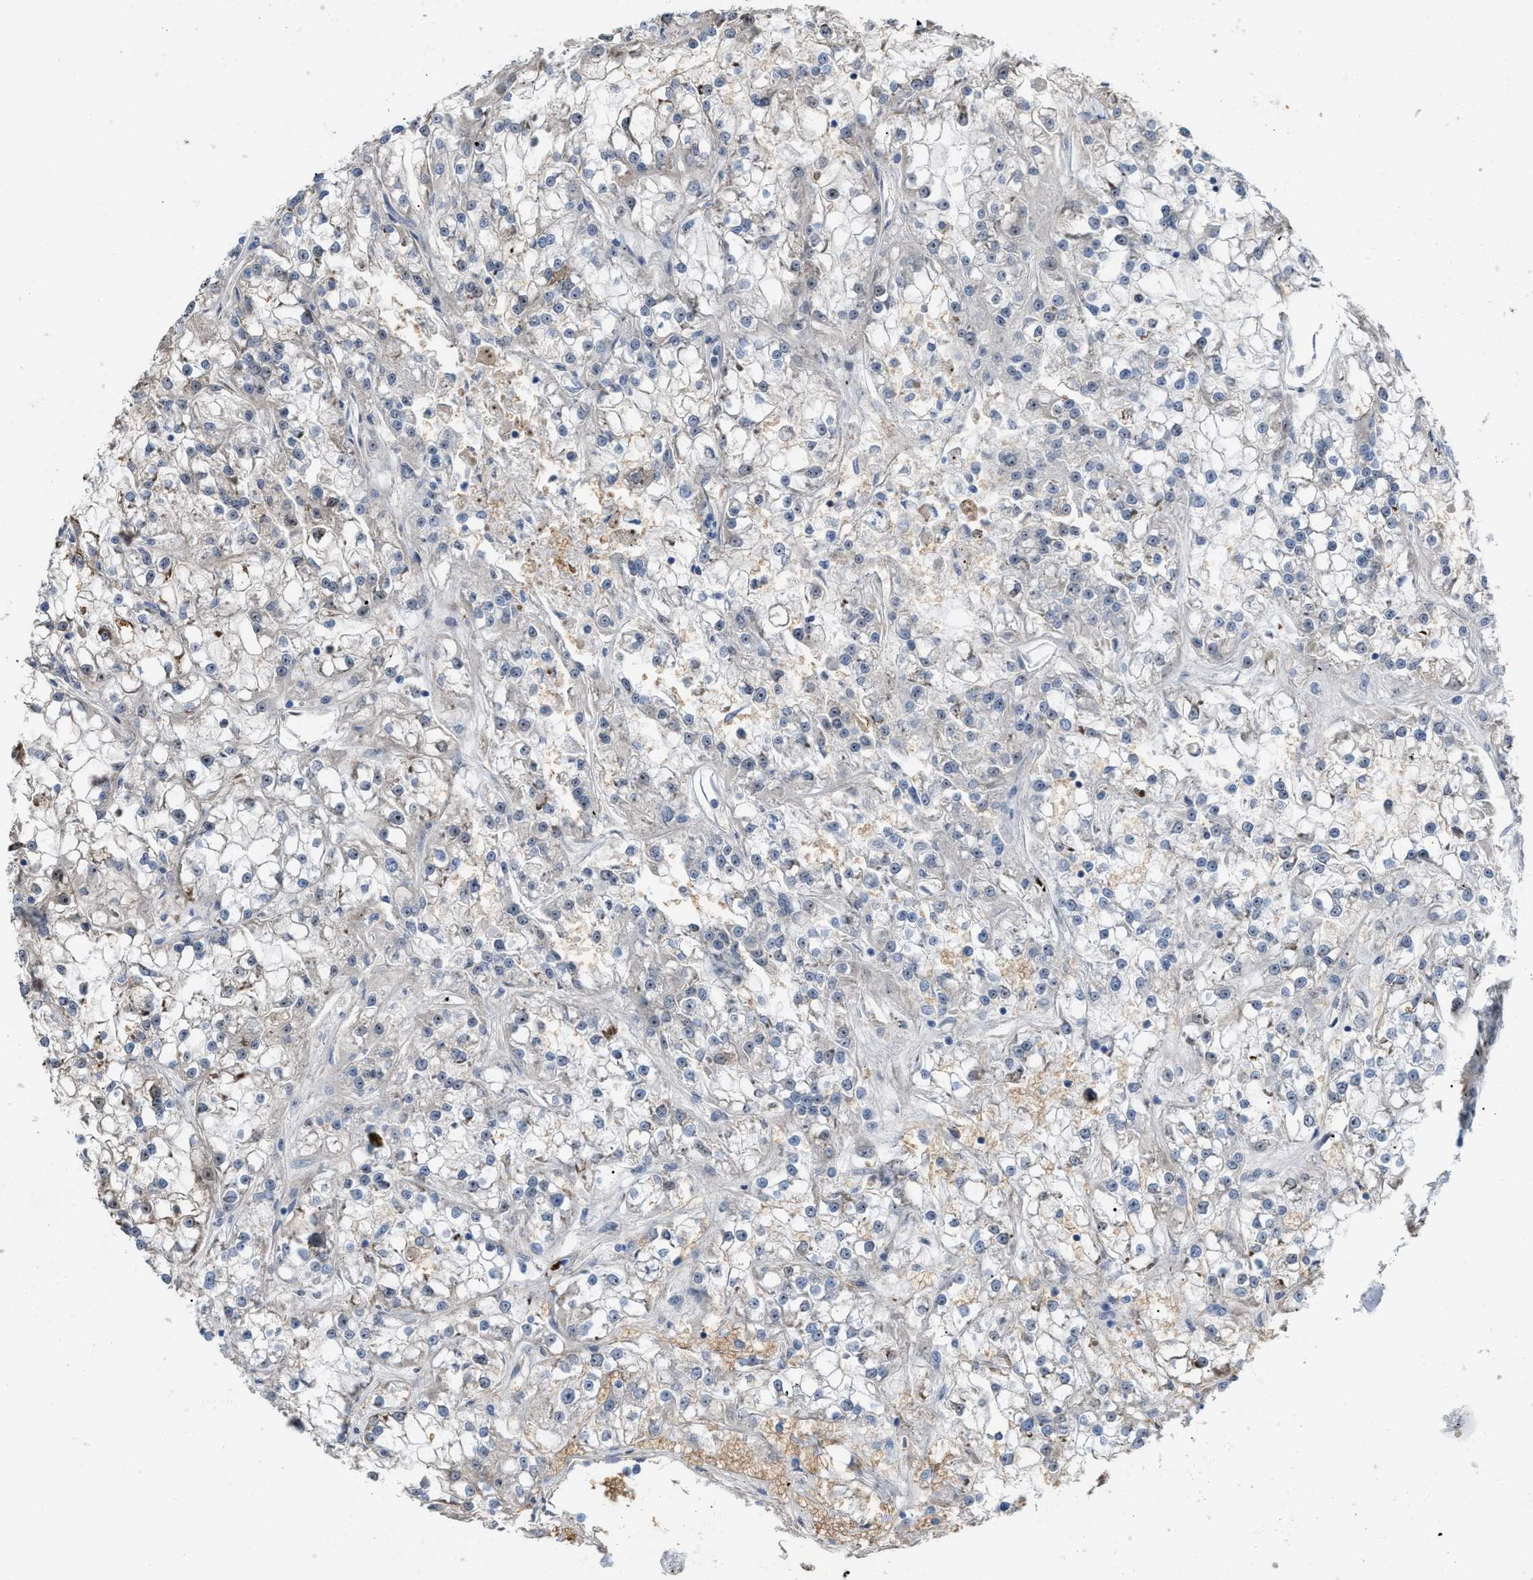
{"staining": {"intensity": "weak", "quantity": "<25%", "location": "nuclear"}, "tissue": "renal cancer", "cell_type": "Tumor cells", "image_type": "cancer", "snomed": [{"axis": "morphology", "description": "Adenocarcinoma, NOS"}, {"axis": "topography", "description": "Kidney"}], "caption": "A high-resolution photomicrograph shows IHC staining of adenocarcinoma (renal), which demonstrates no significant expression in tumor cells.", "gene": "POLR1F", "patient": {"sex": "female", "age": 52}}